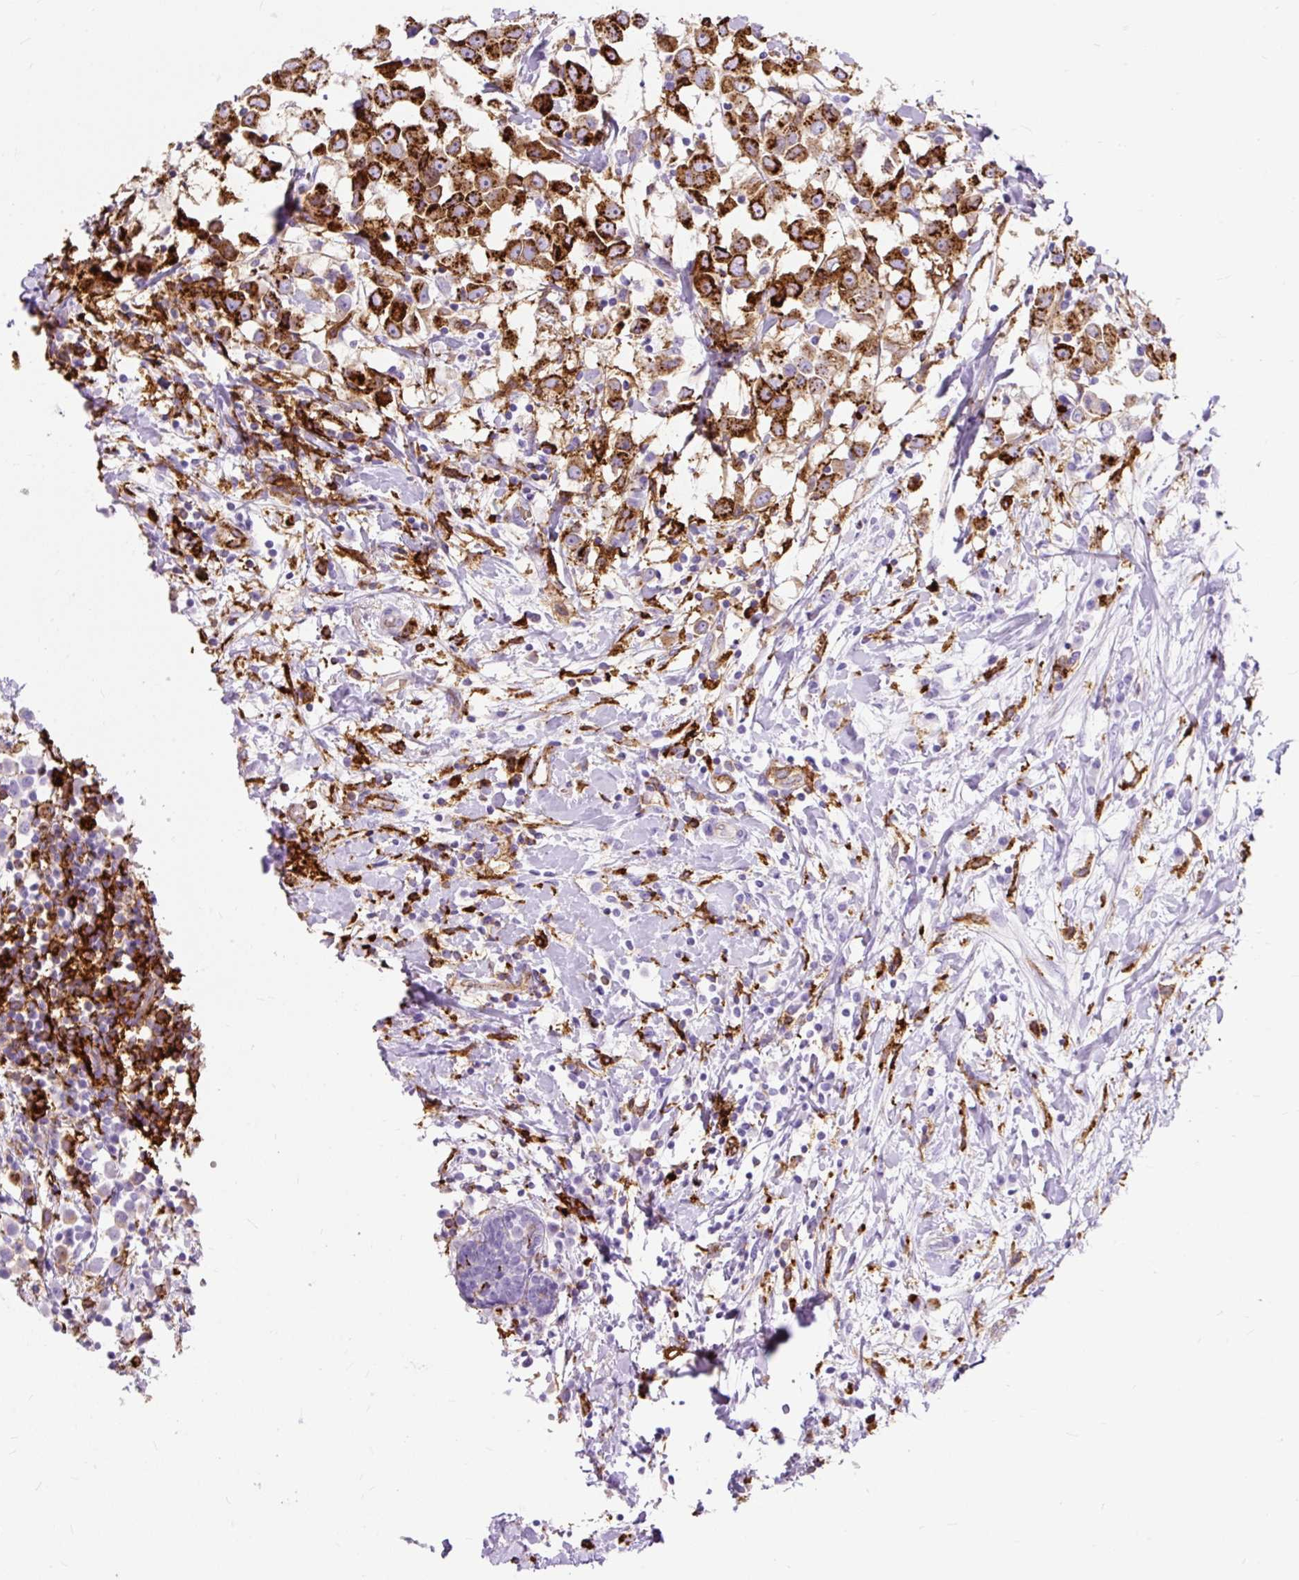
{"staining": {"intensity": "strong", "quantity": ">75%", "location": "cytoplasmic/membranous"}, "tissue": "breast cancer", "cell_type": "Tumor cells", "image_type": "cancer", "snomed": [{"axis": "morphology", "description": "Duct carcinoma"}, {"axis": "topography", "description": "Breast"}], "caption": "Immunohistochemistry (IHC) image of human breast infiltrating ductal carcinoma stained for a protein (brown), which exhibits high levels of strong cytoplasmic/membranous expression in about >75% of tumor cells.", "gene": "HLA-DRA", "patient": {"sex": "female", "age": 61}}